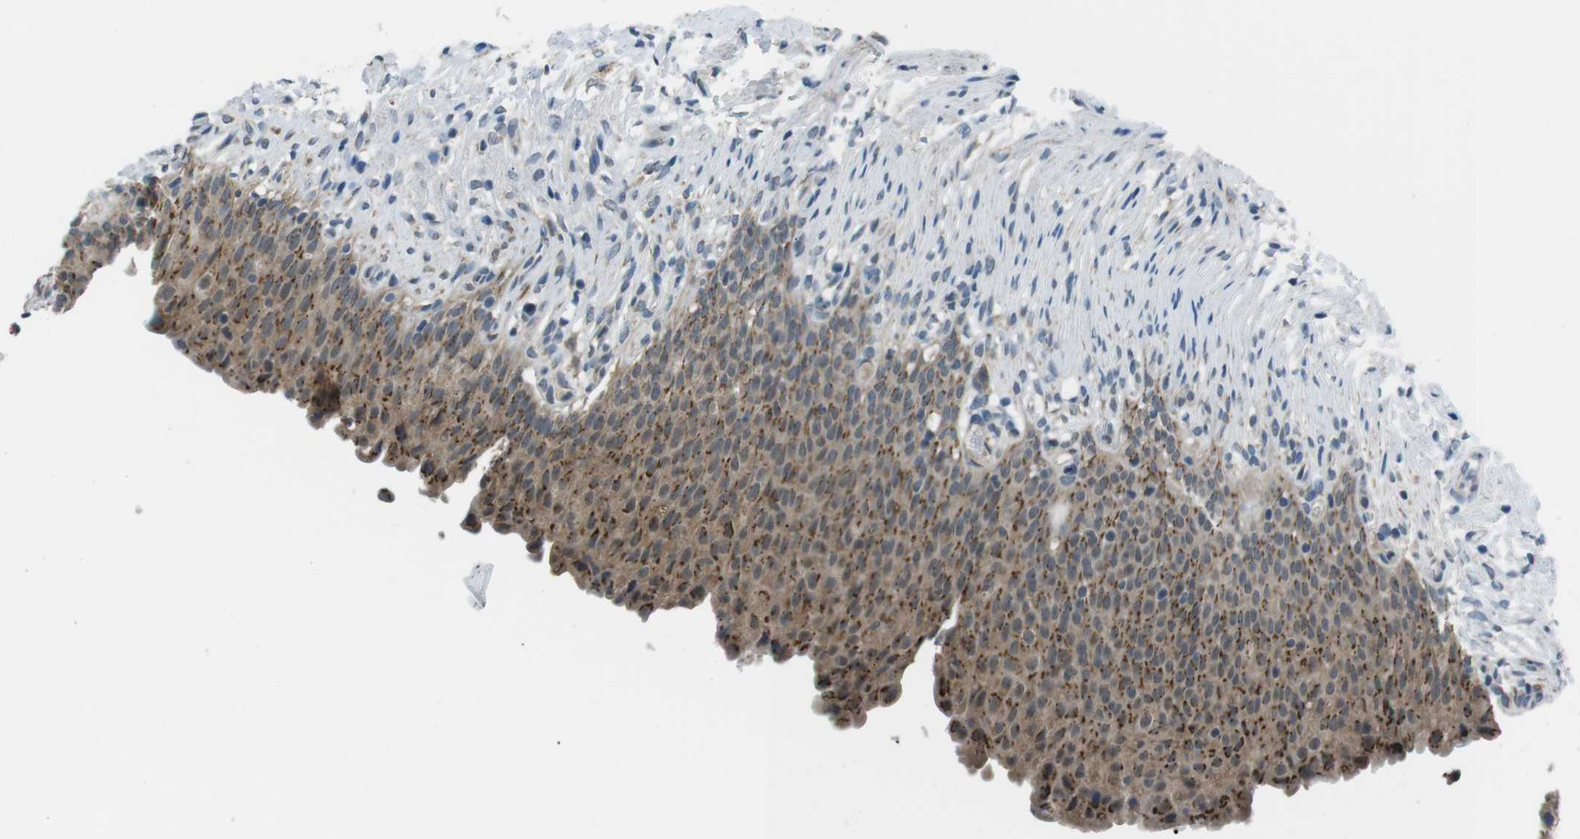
{"staining": {"intensity": "moderate", "quantity": ">75%", "location": "cytoplasmic/membranous"}, "tissue": "urinary bladder", "cell_type": "Urothelial cells", "image_type": "normal", "snomed": [{"axis": "morphology", "description": "Normal tissue, NOS"}, {"axis": "topography", "description": "Urinary bladder"}], "caption": "Human urinary bladder stained for a protein (brown) demonstrates moderate cytoplasmic/membranous positive expression in approximately >75% of urothelial cells.", "gene": "FAM3B", "patient": {"sex": "female", "age": 79}}